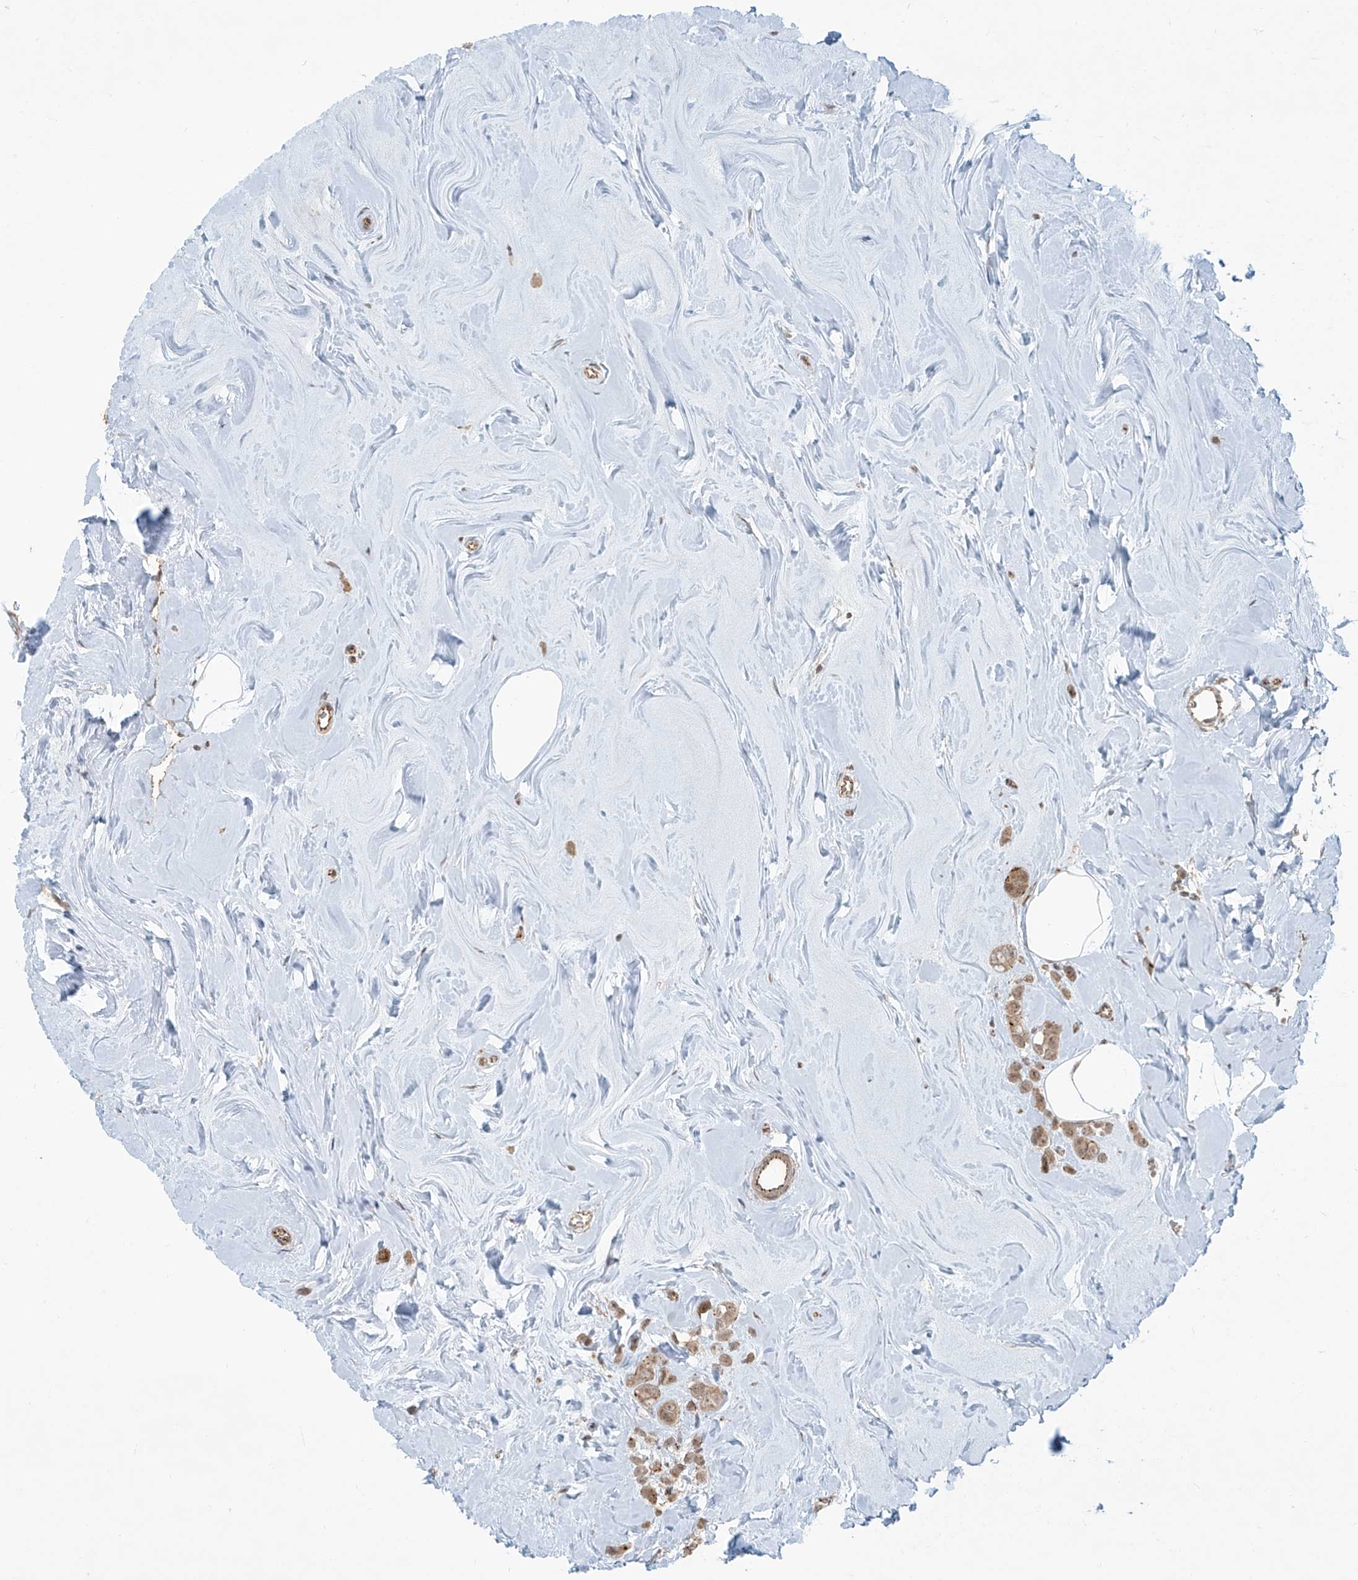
{"staining": {"intensity": "moderate", "quantity": ">75%", "location": "cytoplasmic/membranous"}, "tissue": "breast cancer", "cell_type": "Tumor cells", "image_type": "cancer", "snomed": [{"axis": "morphology", "description": "Lobular carcinoma"}, {"axis": "topography", "description": "Breast"}], "caption": "A brown stain highlights moderate cytoplasmic/membranous staining of a protein in lobular carcinoma (breast) tumor cells.", "gene": "ZNF16", "patient": {"sex": "female", "age": 47}}